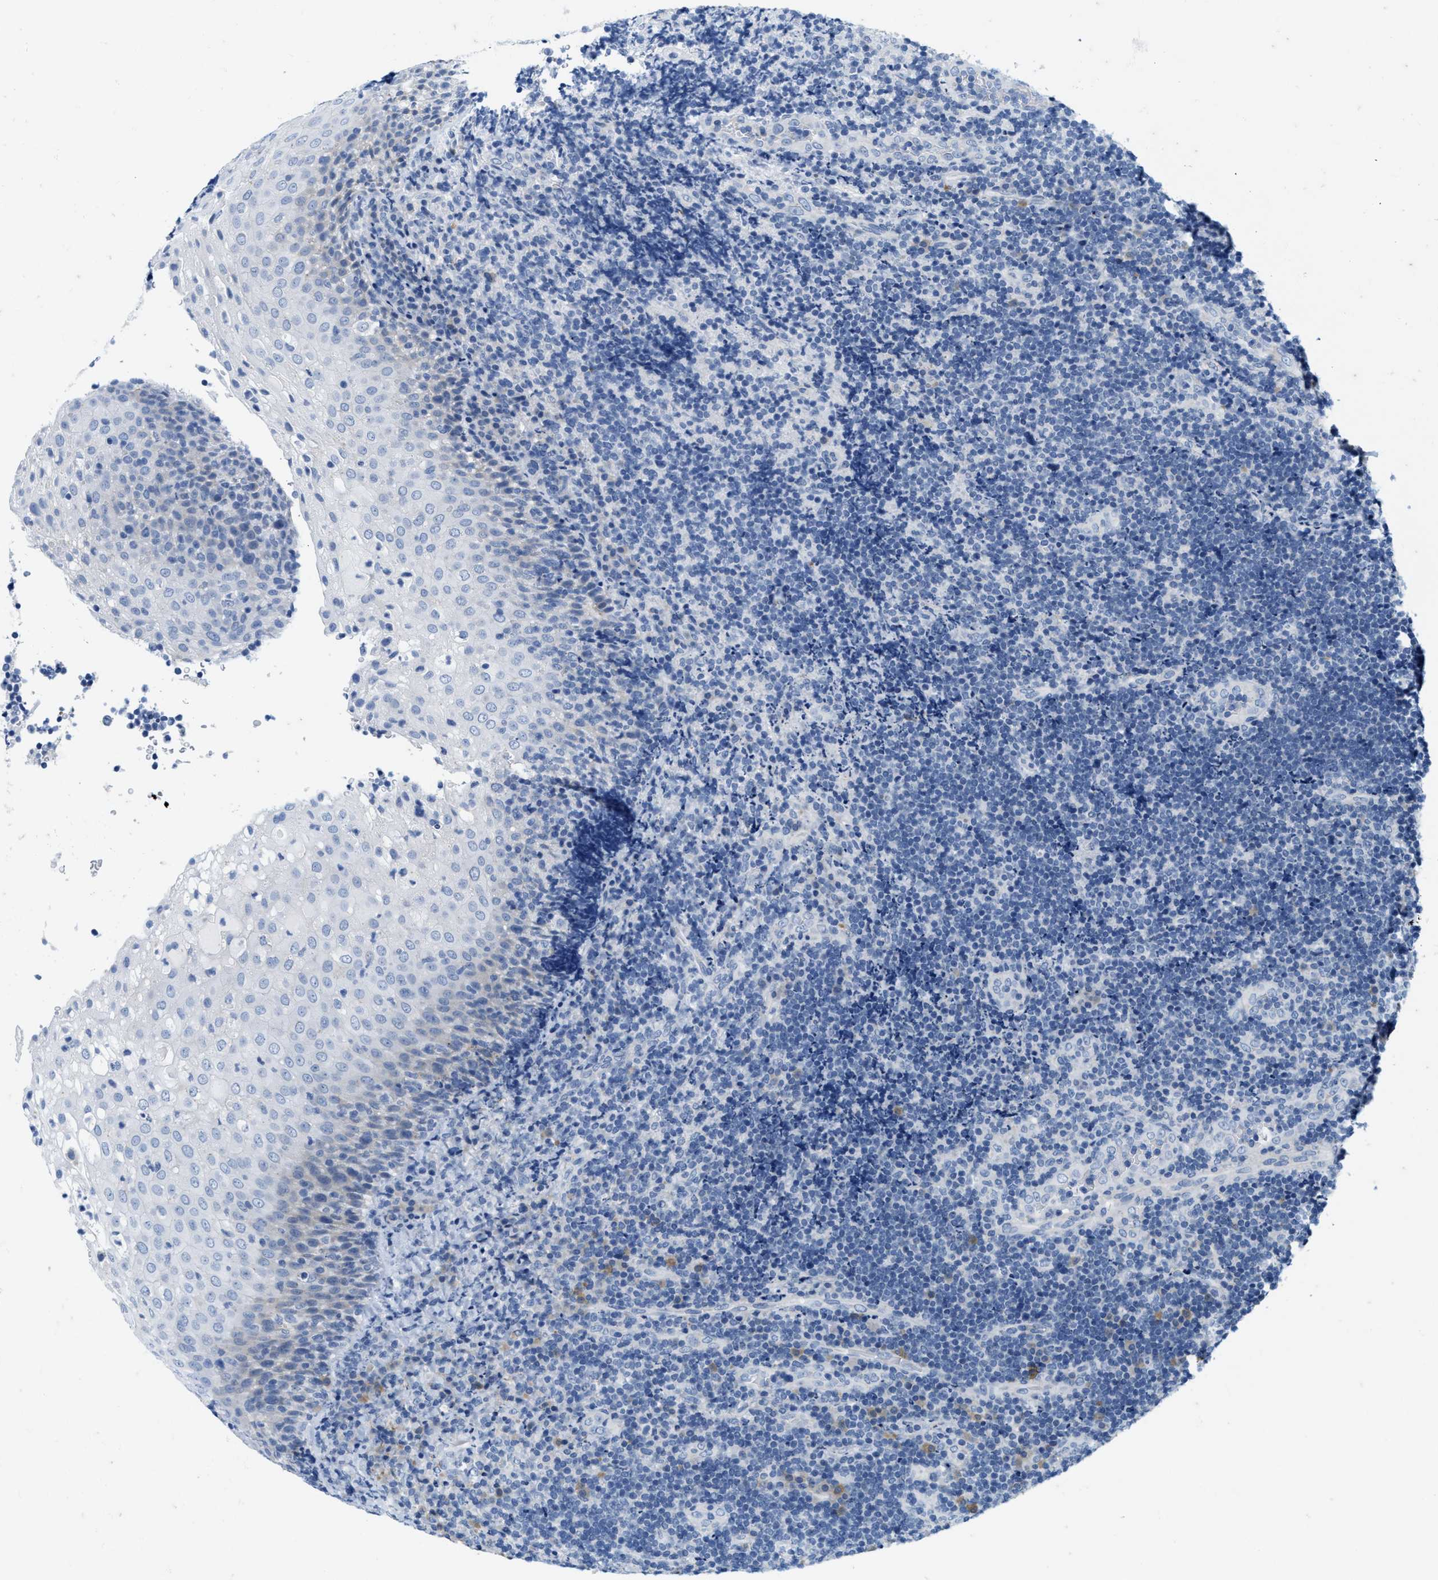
{"staining": {"intensity": "negative", "quantity": "none", "location": "none"}, "tissue": "lymphoma", "cell_type": "Tumor cells", "image_type": "cancer", "snomed": [{"axis": "morphology", "description": "Malignant lymphoma, non-Hodgkin's type, High grade"}, {"axis": "topography", "description": "Tonsil"}], "caption": "Immunohistochemical staining of human lymphoma exhibits no significant positivity in tumor cells.", "gene": "ABCB11", "patient": {"sex": "female", "age": 36}}